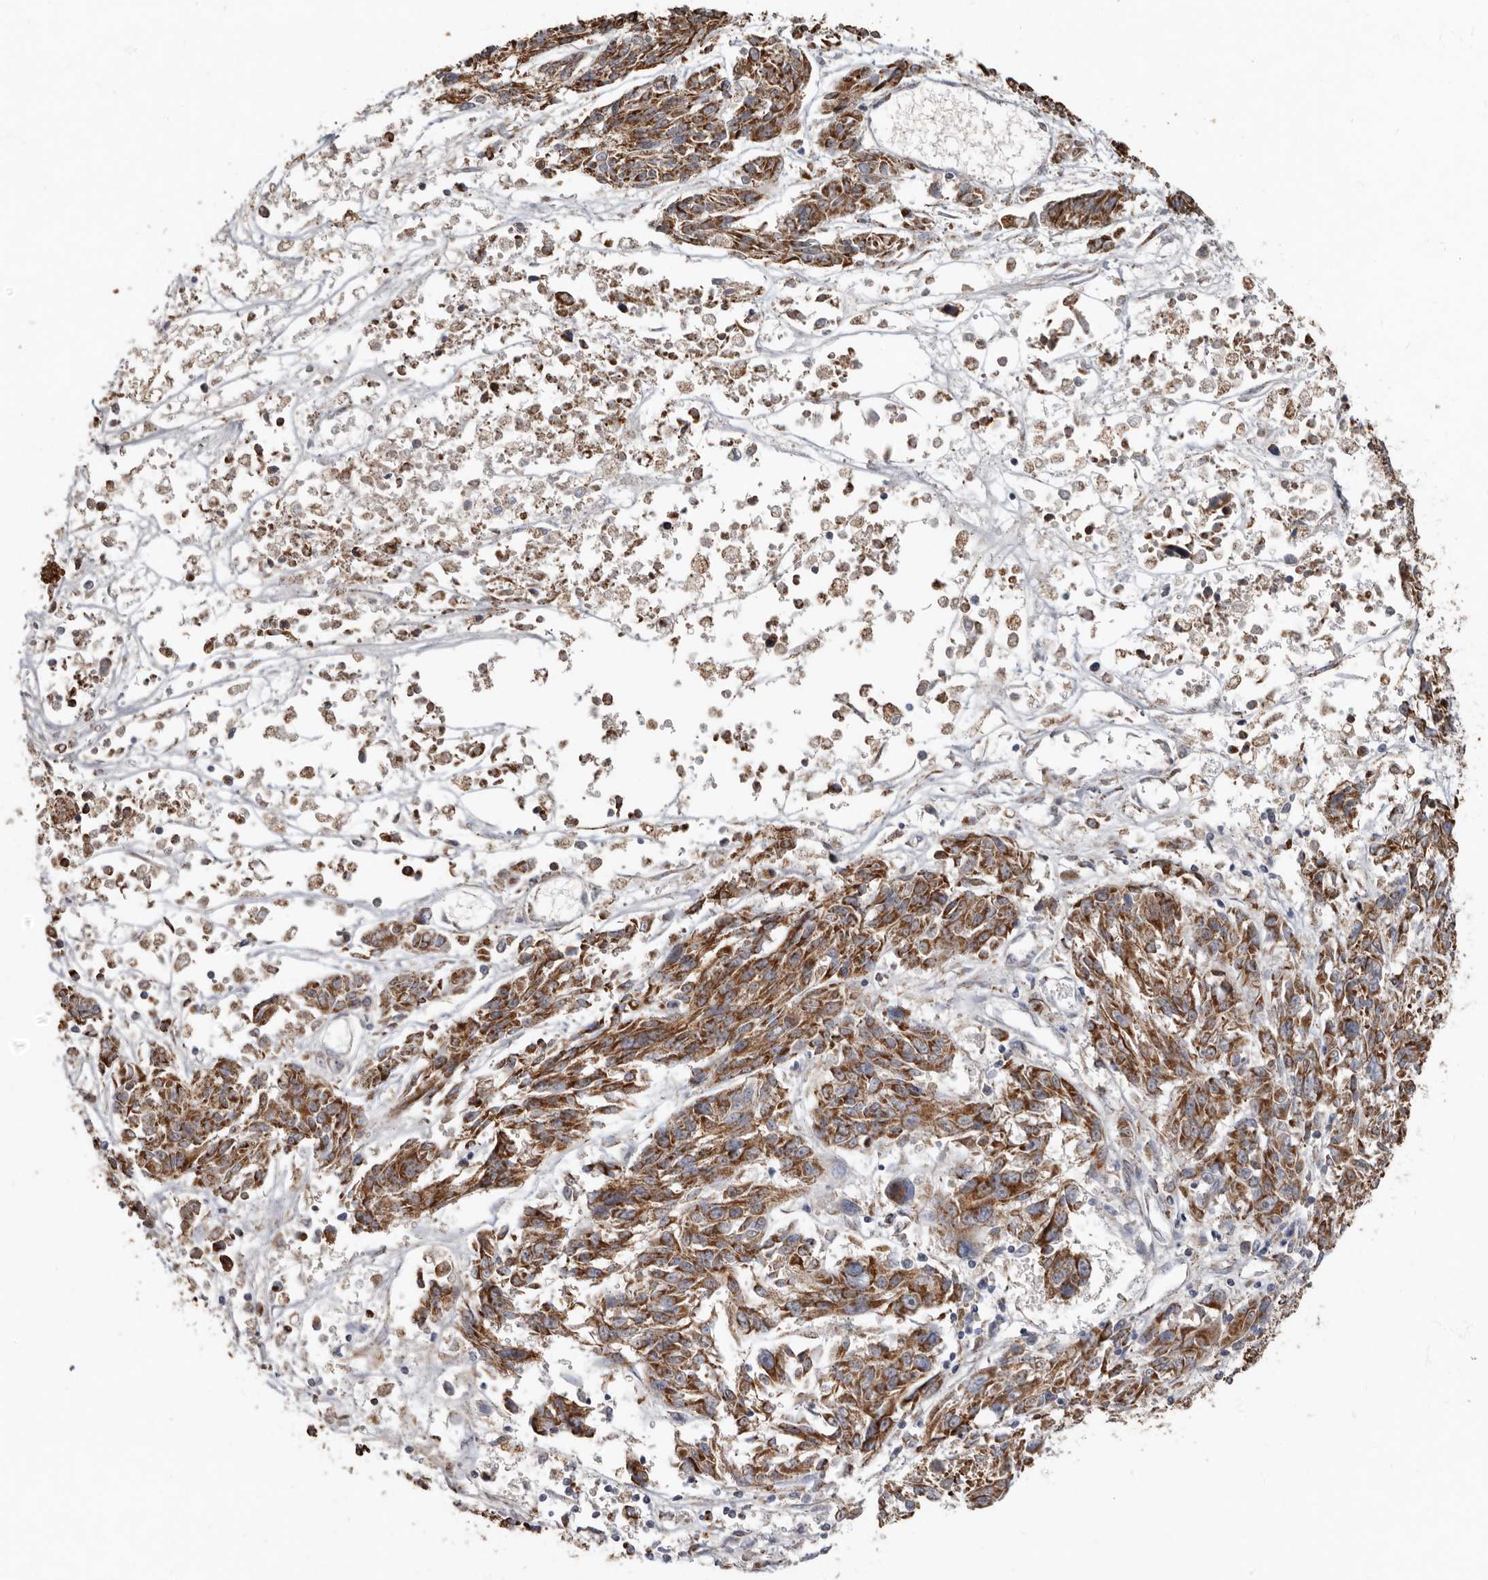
{"staining": {"intensity": "strong", "quantity": ">75%", "location": "cytoplasmic/membranous"}, "tissue": "melanoma", "cell_type": "Tumor cells", "image_type": "cancer", "snomed": [{"axis": "morphology", "description": "Malignant melanoma, NOS"}, {"axis": "topography", "description": "Skin"}], "caption": "Malignant melanoma was stained to show a protein in brown. There is high levels of strong cytoplasmic/membranous expression in about >75% of tumor cells.", "gene": "KIF26B", "patient": {"sex": "male", "age": 53}}